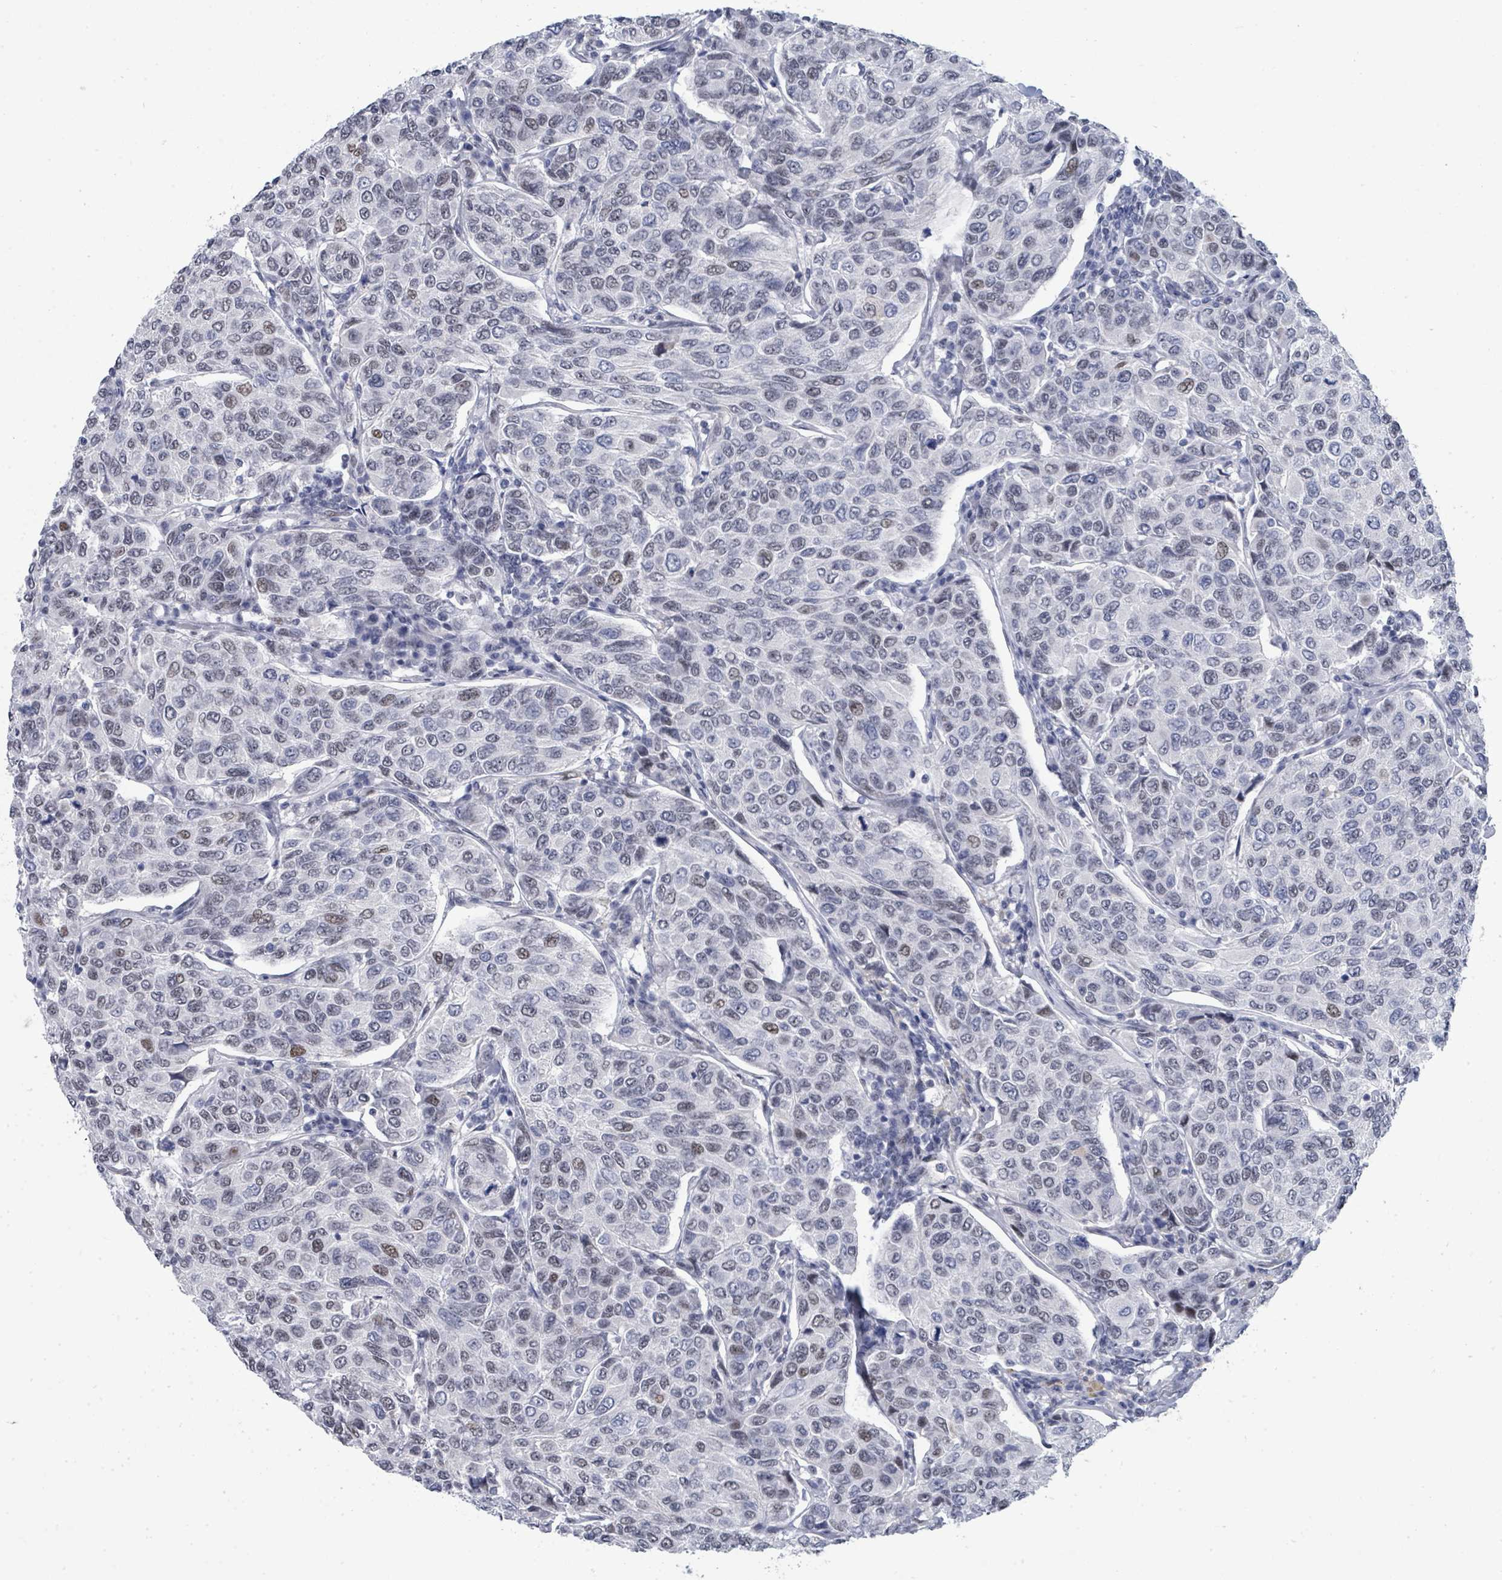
{"staining": {"intensity": "weak", "quantity": "25%-75%", "location": "nuclear"}, "tissue": "breast cancer", "cell_type": "Tumor cells", "image_type": "cancer", "snomed": [{"axis": "morphology", "description": "Duct carcinoma"}, {"axis": "topography", "description": "Breast"}], "caption": "Weak nuclear positivity is identified in about 25%-75% of tumor cells in breast cancer (intraductal carcinoma).", "gene": "CT45A5", "patient": {"sex": "female", "age": 55}}